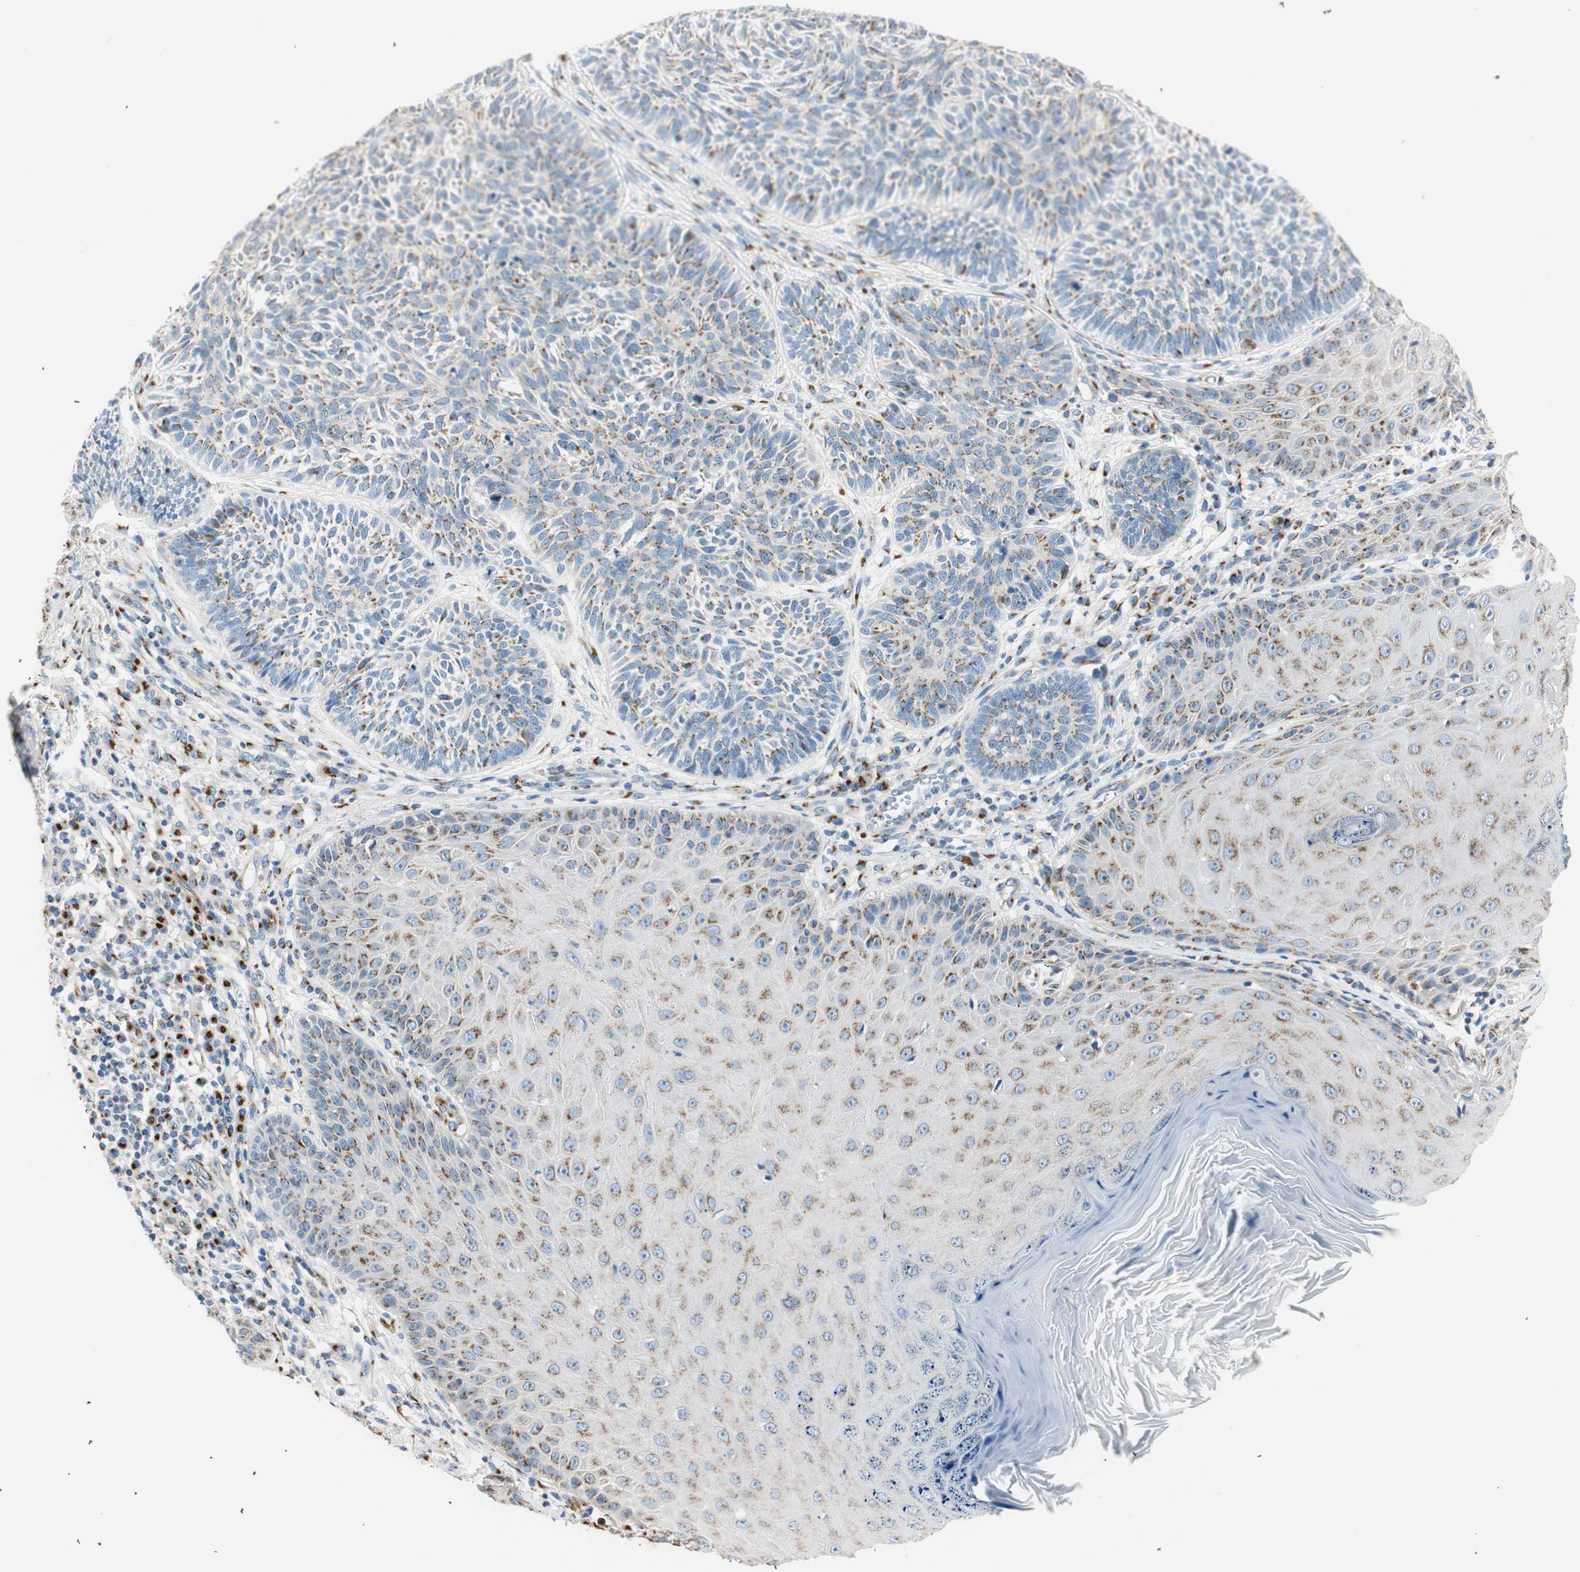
{"staining": {"intensity": "moderate", "quantity": ">75%", "location": "cytoplasmic/membranous"}, "tissue": "skin cancer", "cell_type": "Tumor cells", "image_type": "cancer", "snomed": [{"axis": "morphology", "description": "Normal tissue, NOS"}, {"axis": "morphology", "description": "Basal cell carcinoma"}, {"axis": "topography", "description": "Skin"}], "caption": "Immunohistochemistry (IHC) image of human skin cancer (basal cell carcinoma) stained for a protein (brown), which shows medium levels of moderate cytoplasmic/membranous staining in about >75% of tumor cells.", "gene": "TMF1", "patient": {"sex": "male", "age": 52}}